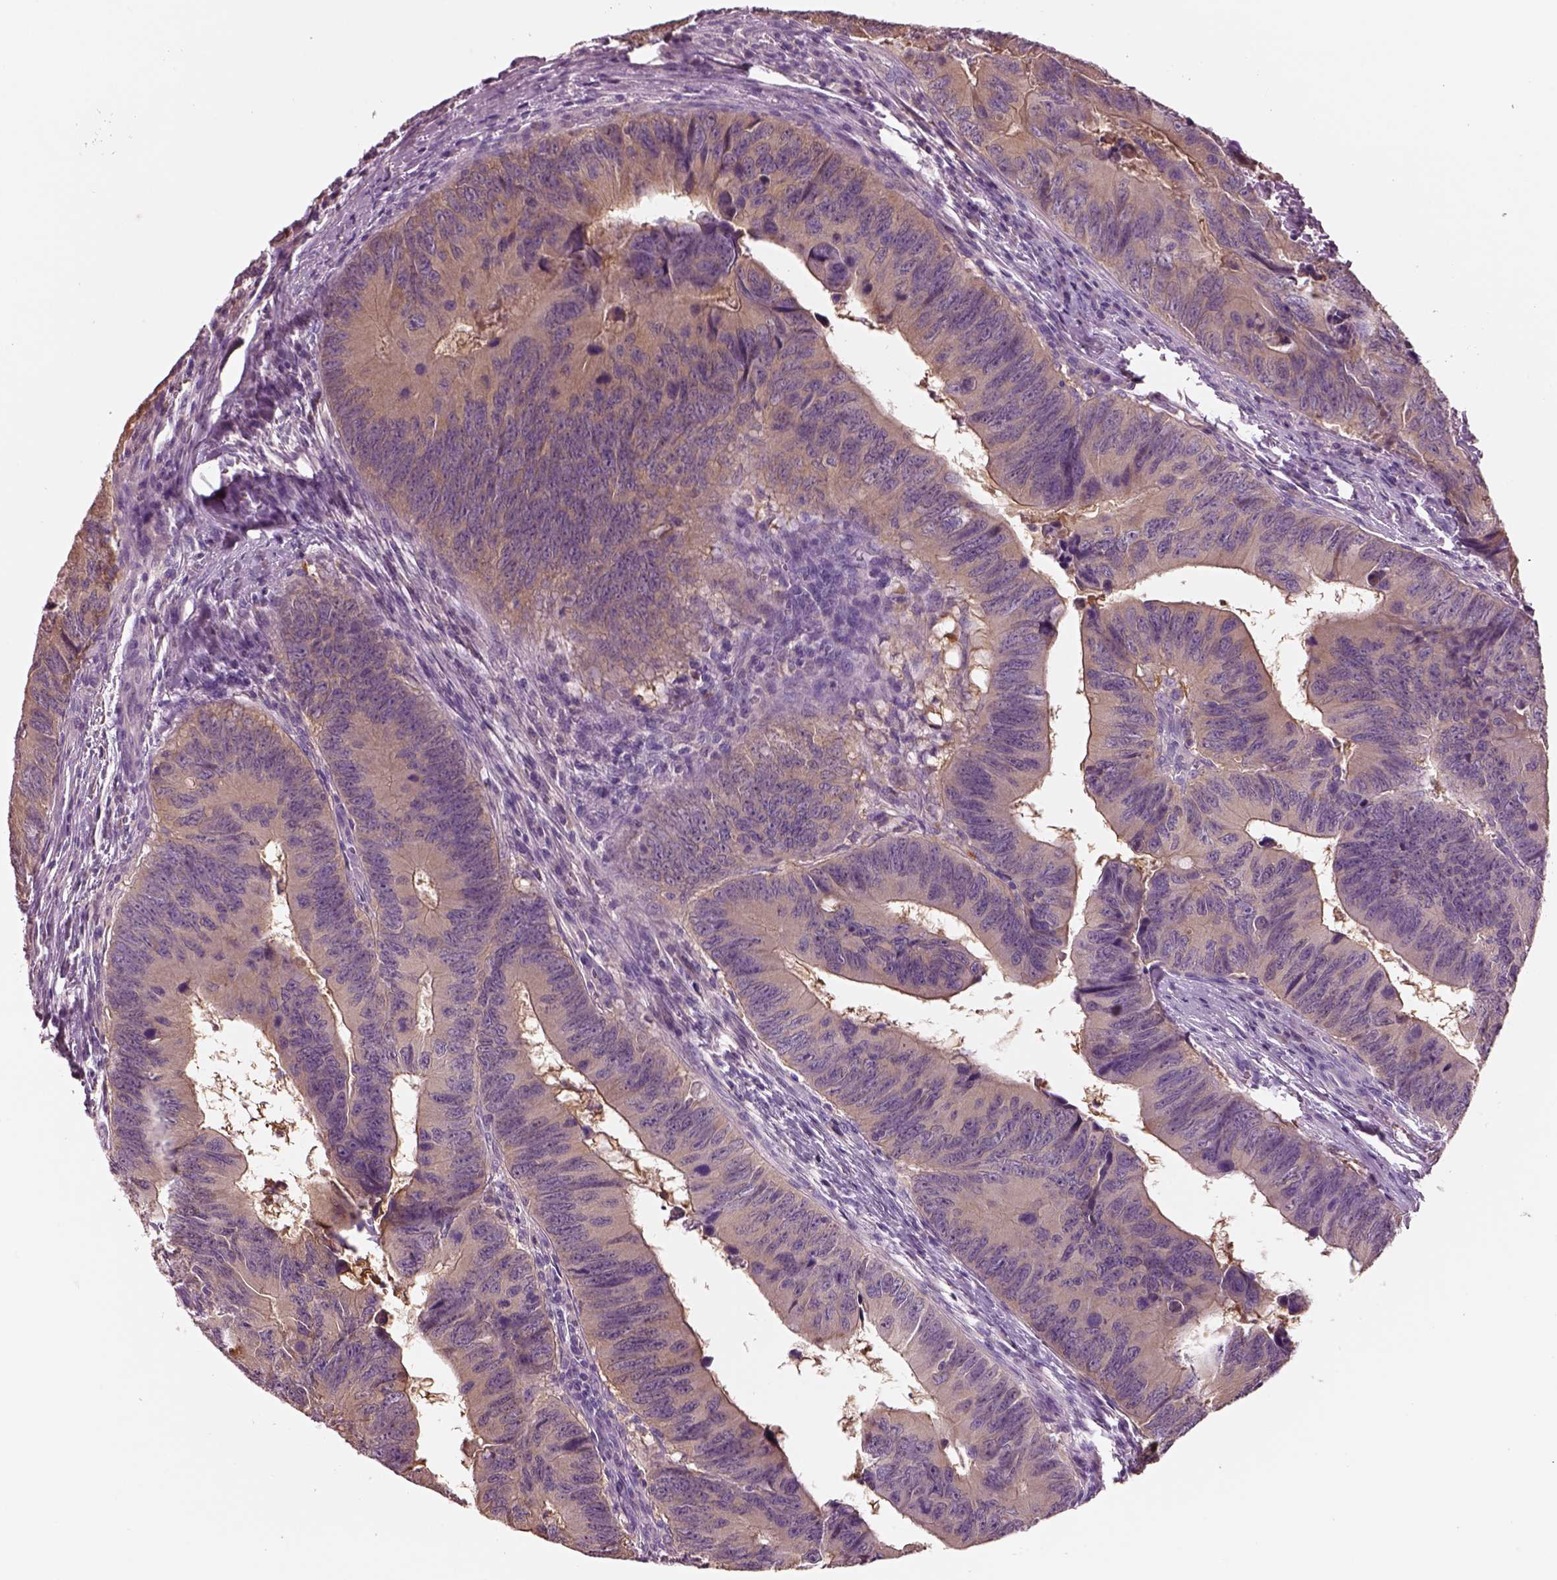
{"staining": {"intensity": "weak", "quantity": ">75%", "location": "cytoplasmic/membranous"}, "tissue": "colorectal cancer", "cell_type": "Tumor cells", "image_type": "cancer", "snomed": [{"axis": "morphology", "description": "Adenocarcinoma, NOS"}, {"axis": "topography", "description": "Colon"}], "caption": "Colorectal cancer (adenocarcinoma) stained for a protein (brown) displays weak cytoplasmic/membranous positive expression in about >75% of tumor cells.", "gene": "ELSPBP1", "patient": {"sex": "female", "age": 82}}